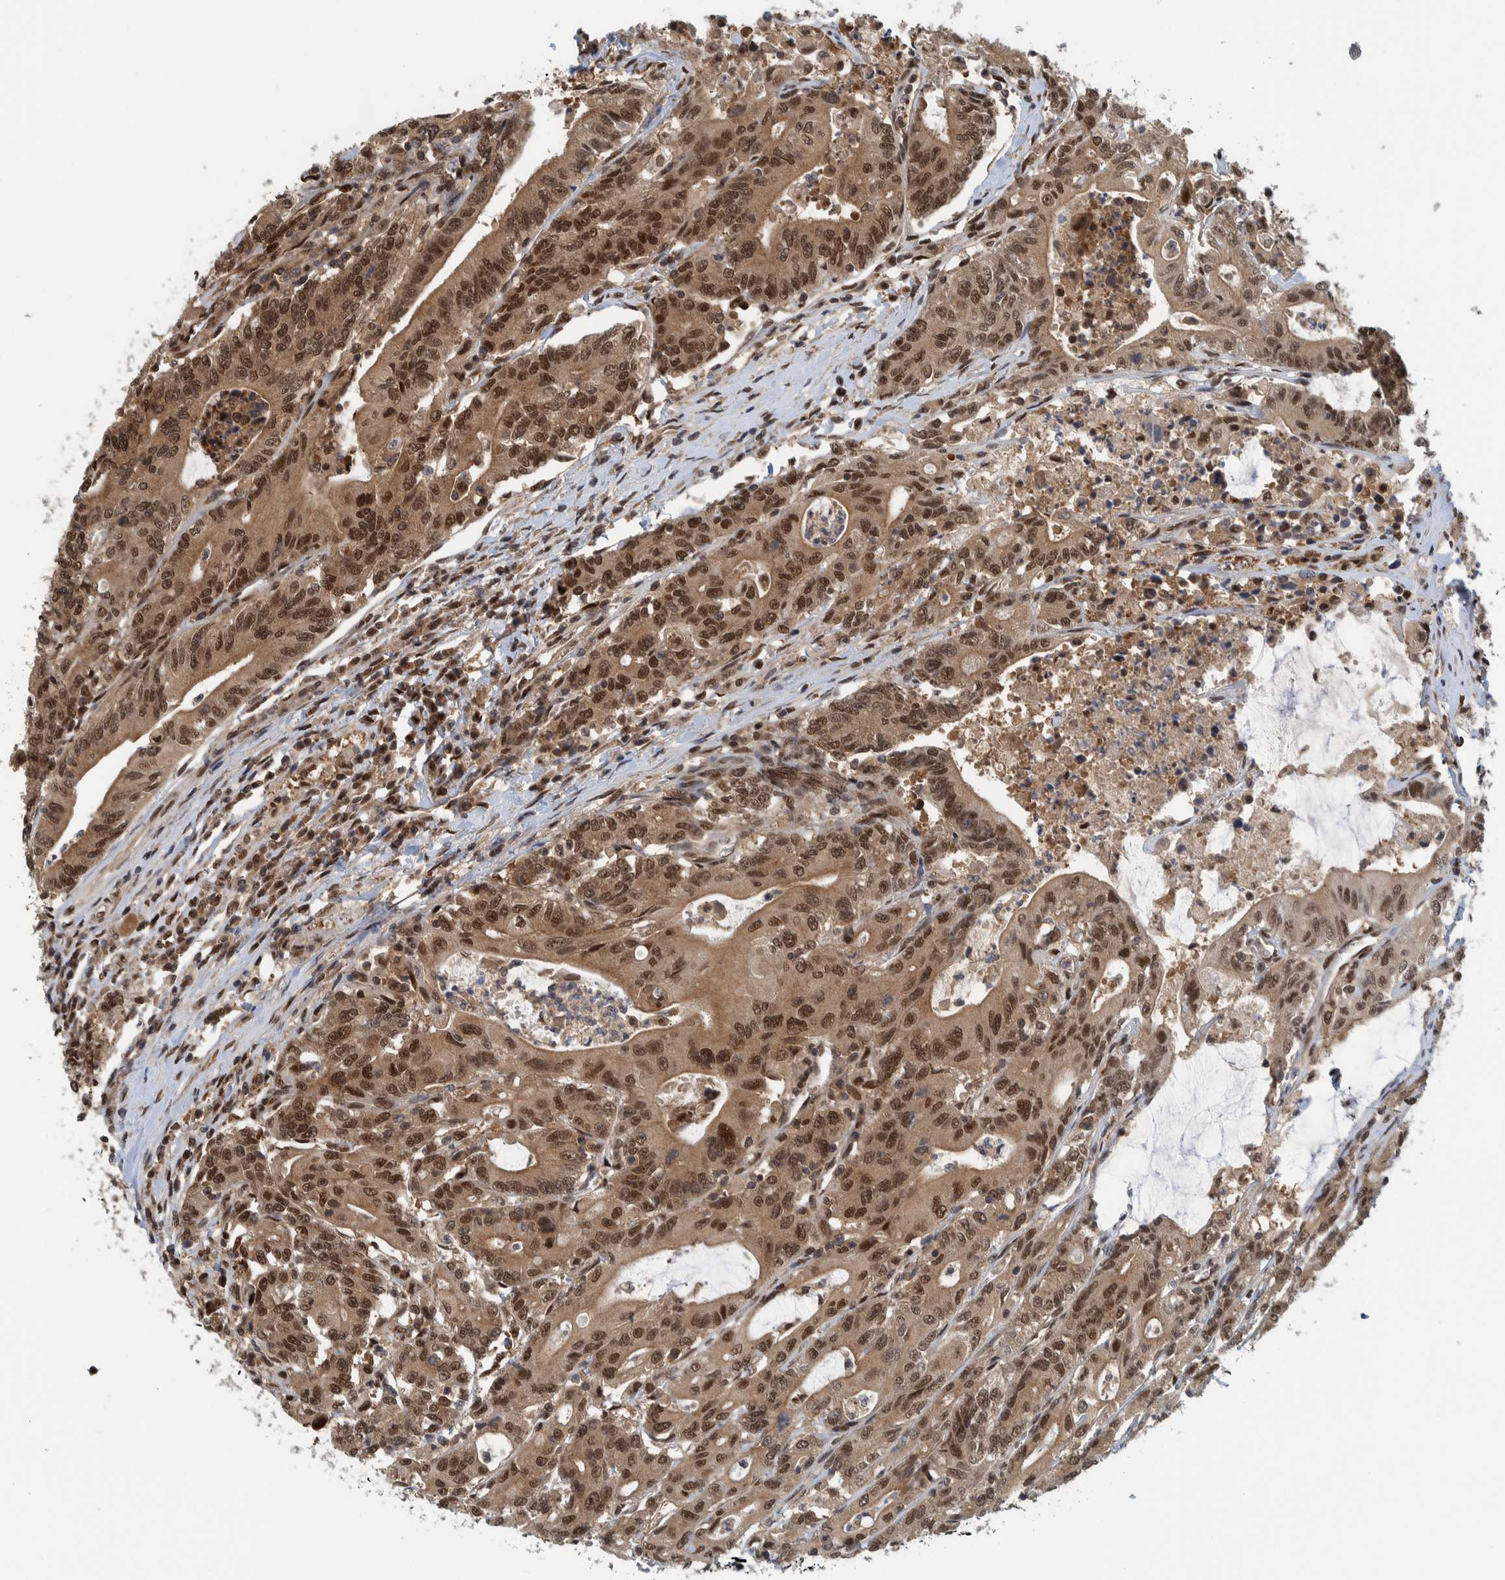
{"staining": {"intensity": "moderate", "quantity": ">75%", "location": "cytoplasmic/membranous,nuclear"}, "tissue": "colorectal cancer", "cell_type": "Tumor cells", "image_type": "cancer", "snomed": [{"axis": "morphology", "description": "Adenocarcinoma, NOS"}, {"axis": "topography", "description": "Colon"}], "caption": "Tumor cells display medium levels of moderate cytoplasmic/membranous and nuclear staining in about >75% of cells in human colorectal cancer. The staining is performed using DAB (3,3'-diaminobenzidine) brown chromogen to label protein expression. The nuclei are counter-stained blue using hematoxylin.", "gene": "COPS3", "patient": {"sex": "female", "age": 77}}